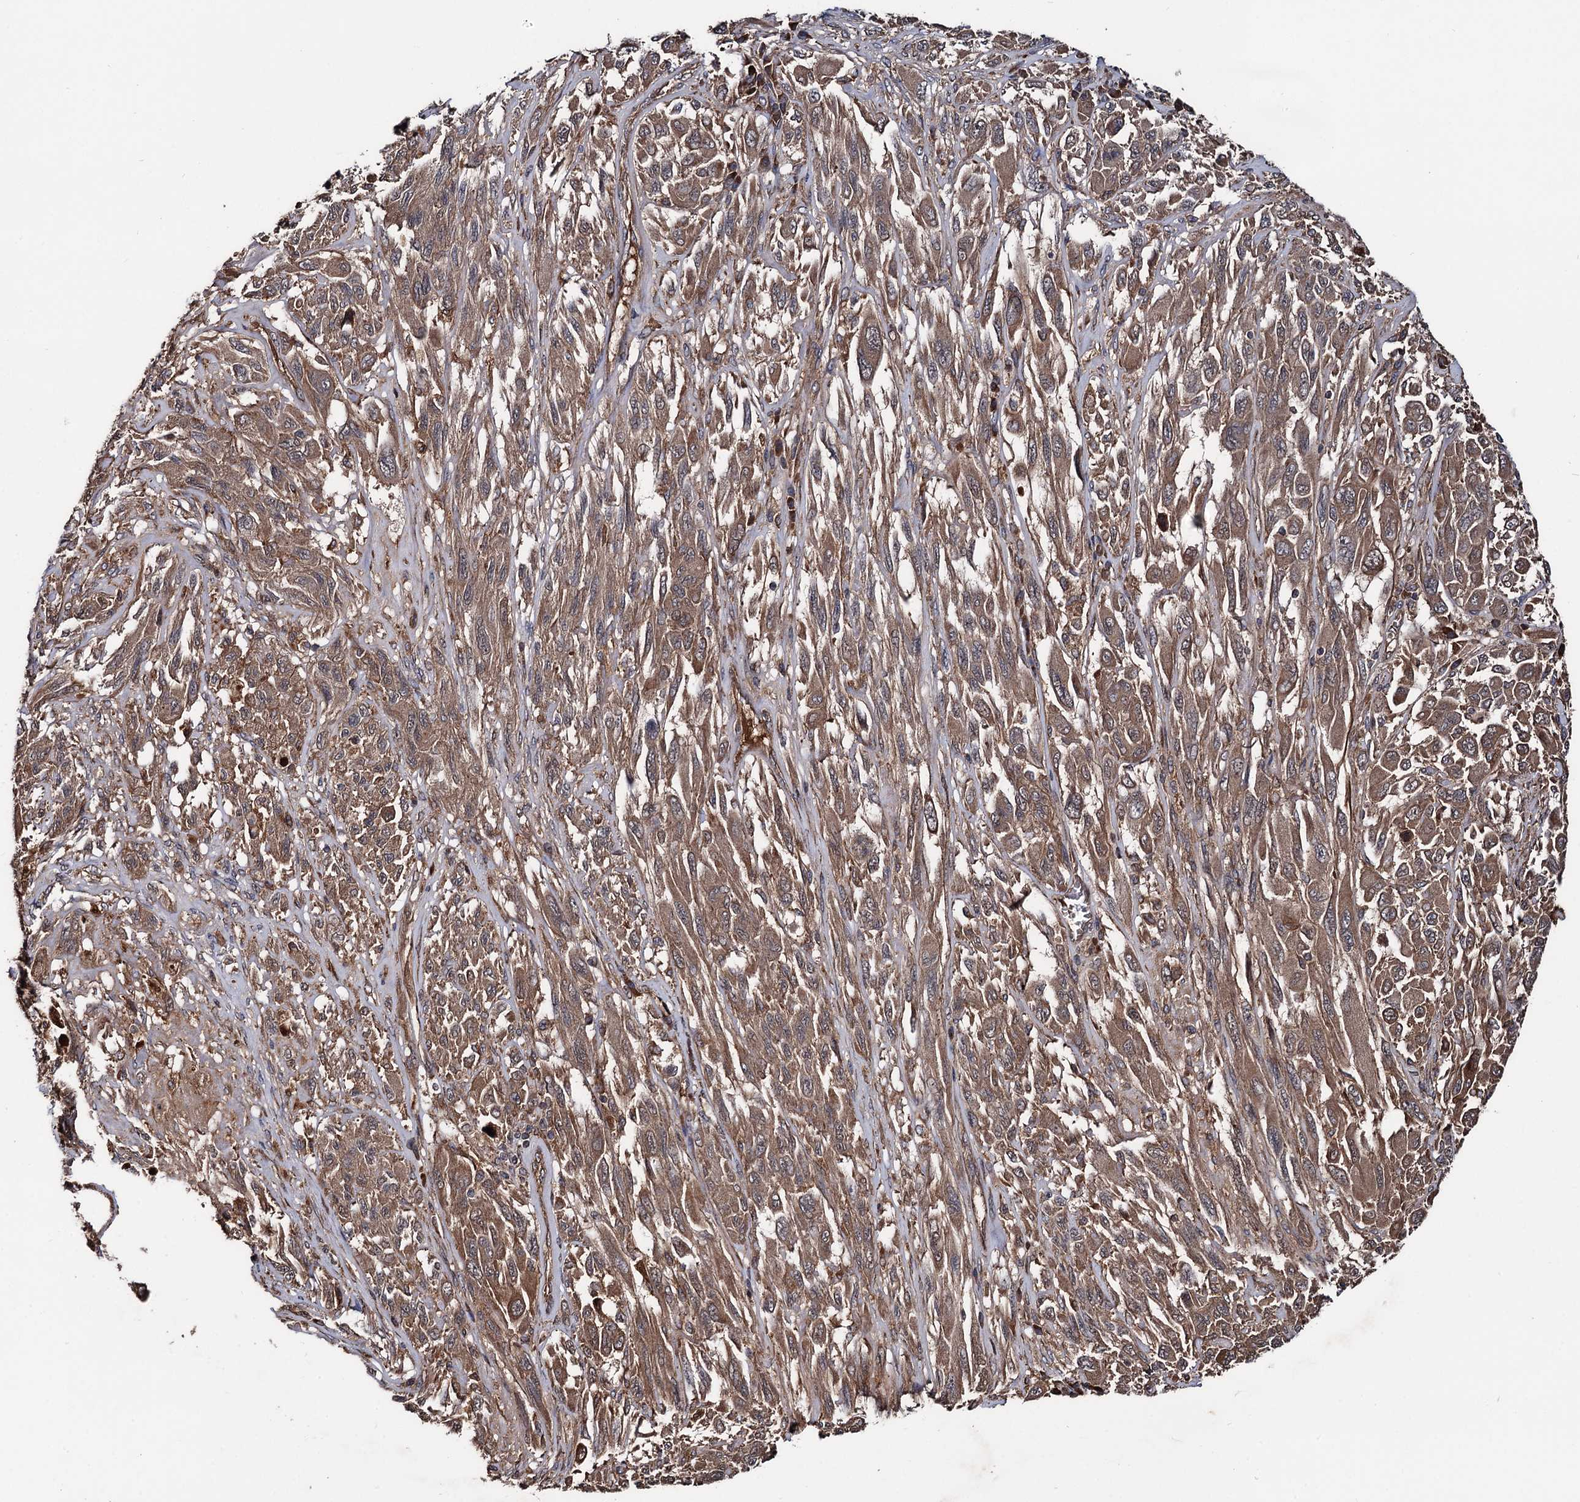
{"staining": {"intensity": "moderate", "quantity": ">75%", "location": "cytoplasmic/membranous"}, "tissue": "melanoma", "cell_type": "Tumor cells", "image_type": "cancer", "snomed": [{"axis": "morphology", "description": "Malignant melanoma, NOS"}, {"axis": "topography", "description": "Skin"}], "caption": "High-magnification brightfield microscopy of malignant melanoma stained with DAB (brown) and counterstained with hematoxylin (blue). tumor cells exhibit moderate cytoplasmic/membranous positivity is seen in approximately>75% of cells.", "gene": "TEX9", "patient": {"sex": "female", "age": 91}}